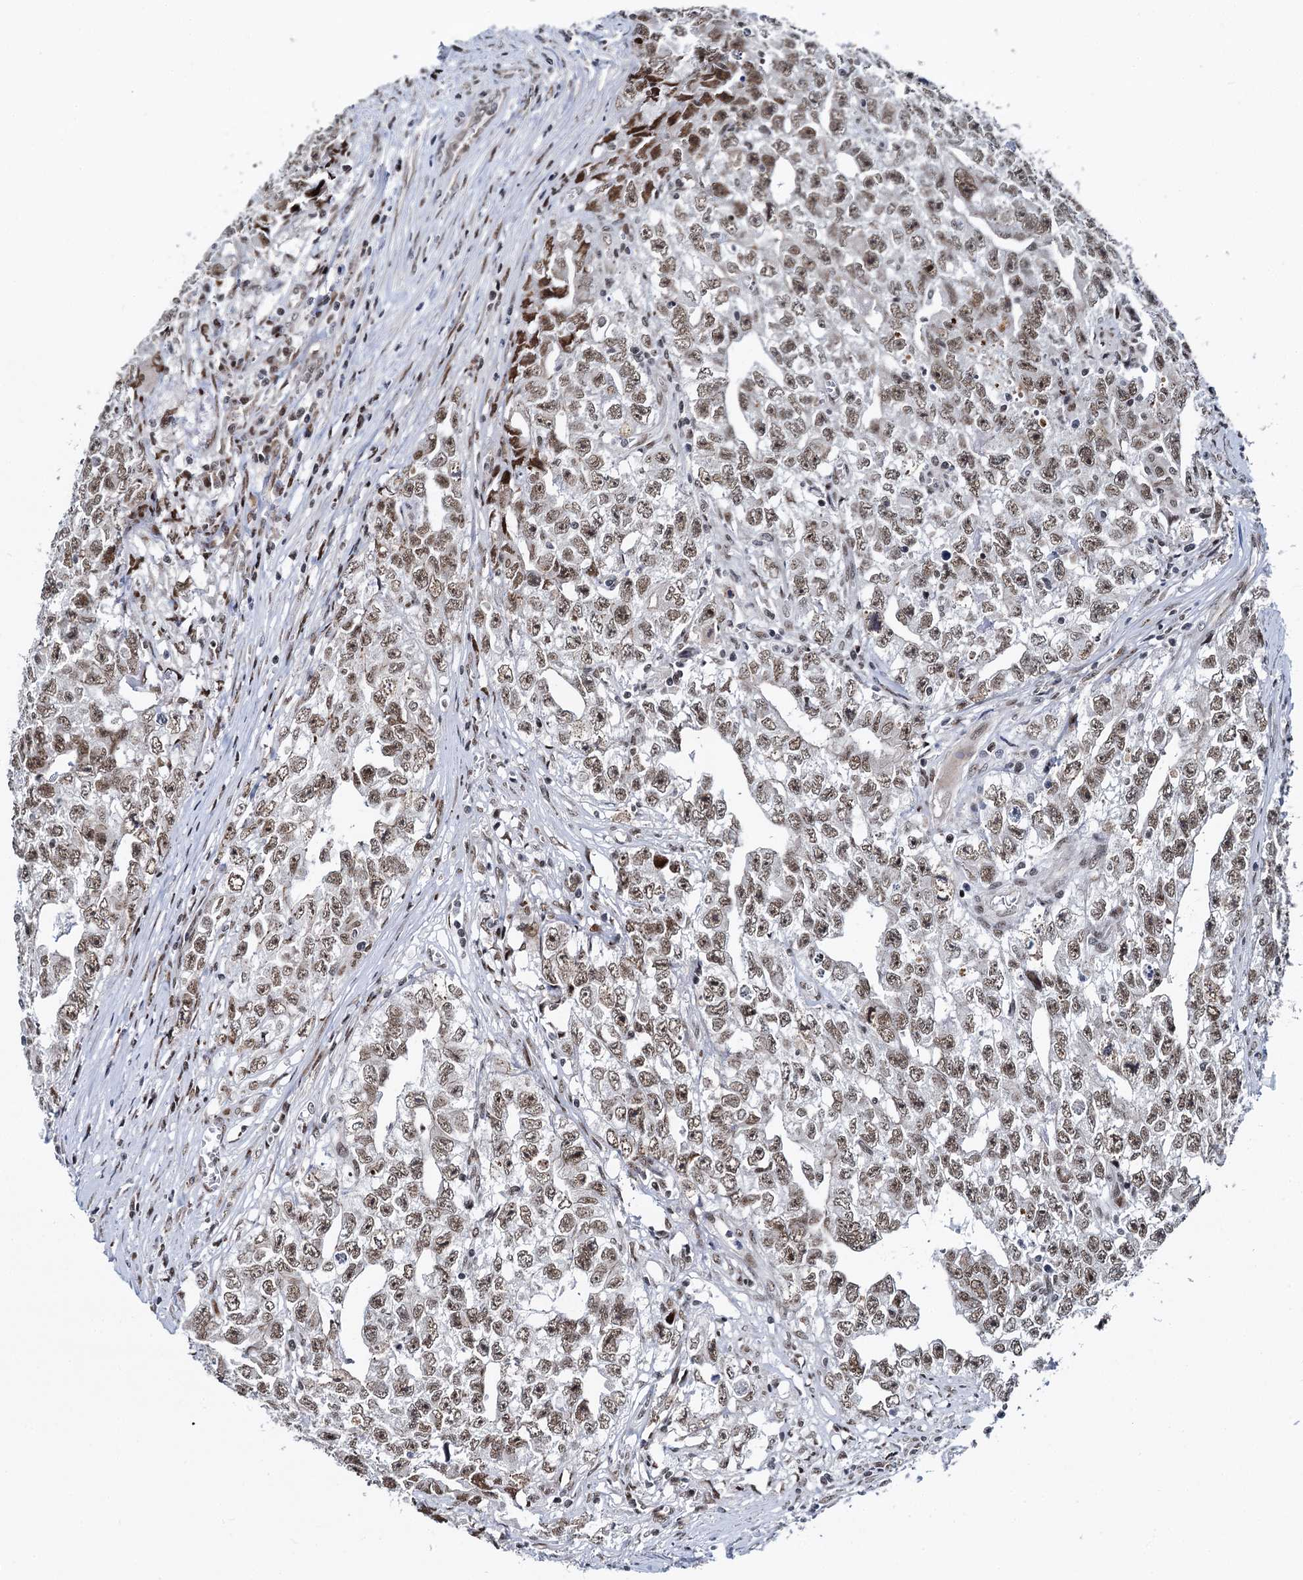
{"staining": {"intensity": "moderate", "quantity": ">75%", "location": "nuclear"}, "tissue": "testis cancer", "cell_type": "Tumor cells", "image_type": "cancer", "snomed": [{"axis": "morphology", "description": "Seminoma, NOS"}, {"axis": "morphology", "description": "Carcinoma, Embryonal, NOS"}, {"axis": "topography", "description": "Testis"}], "caption": "Testis cancer (embryonal carcinoma) stained for a protein (brown) displays moderate nuclear positive expression in about >75% of tumor cells.", "gene": "RUFY2", "patient": {"sex": "male", "age": 43}}